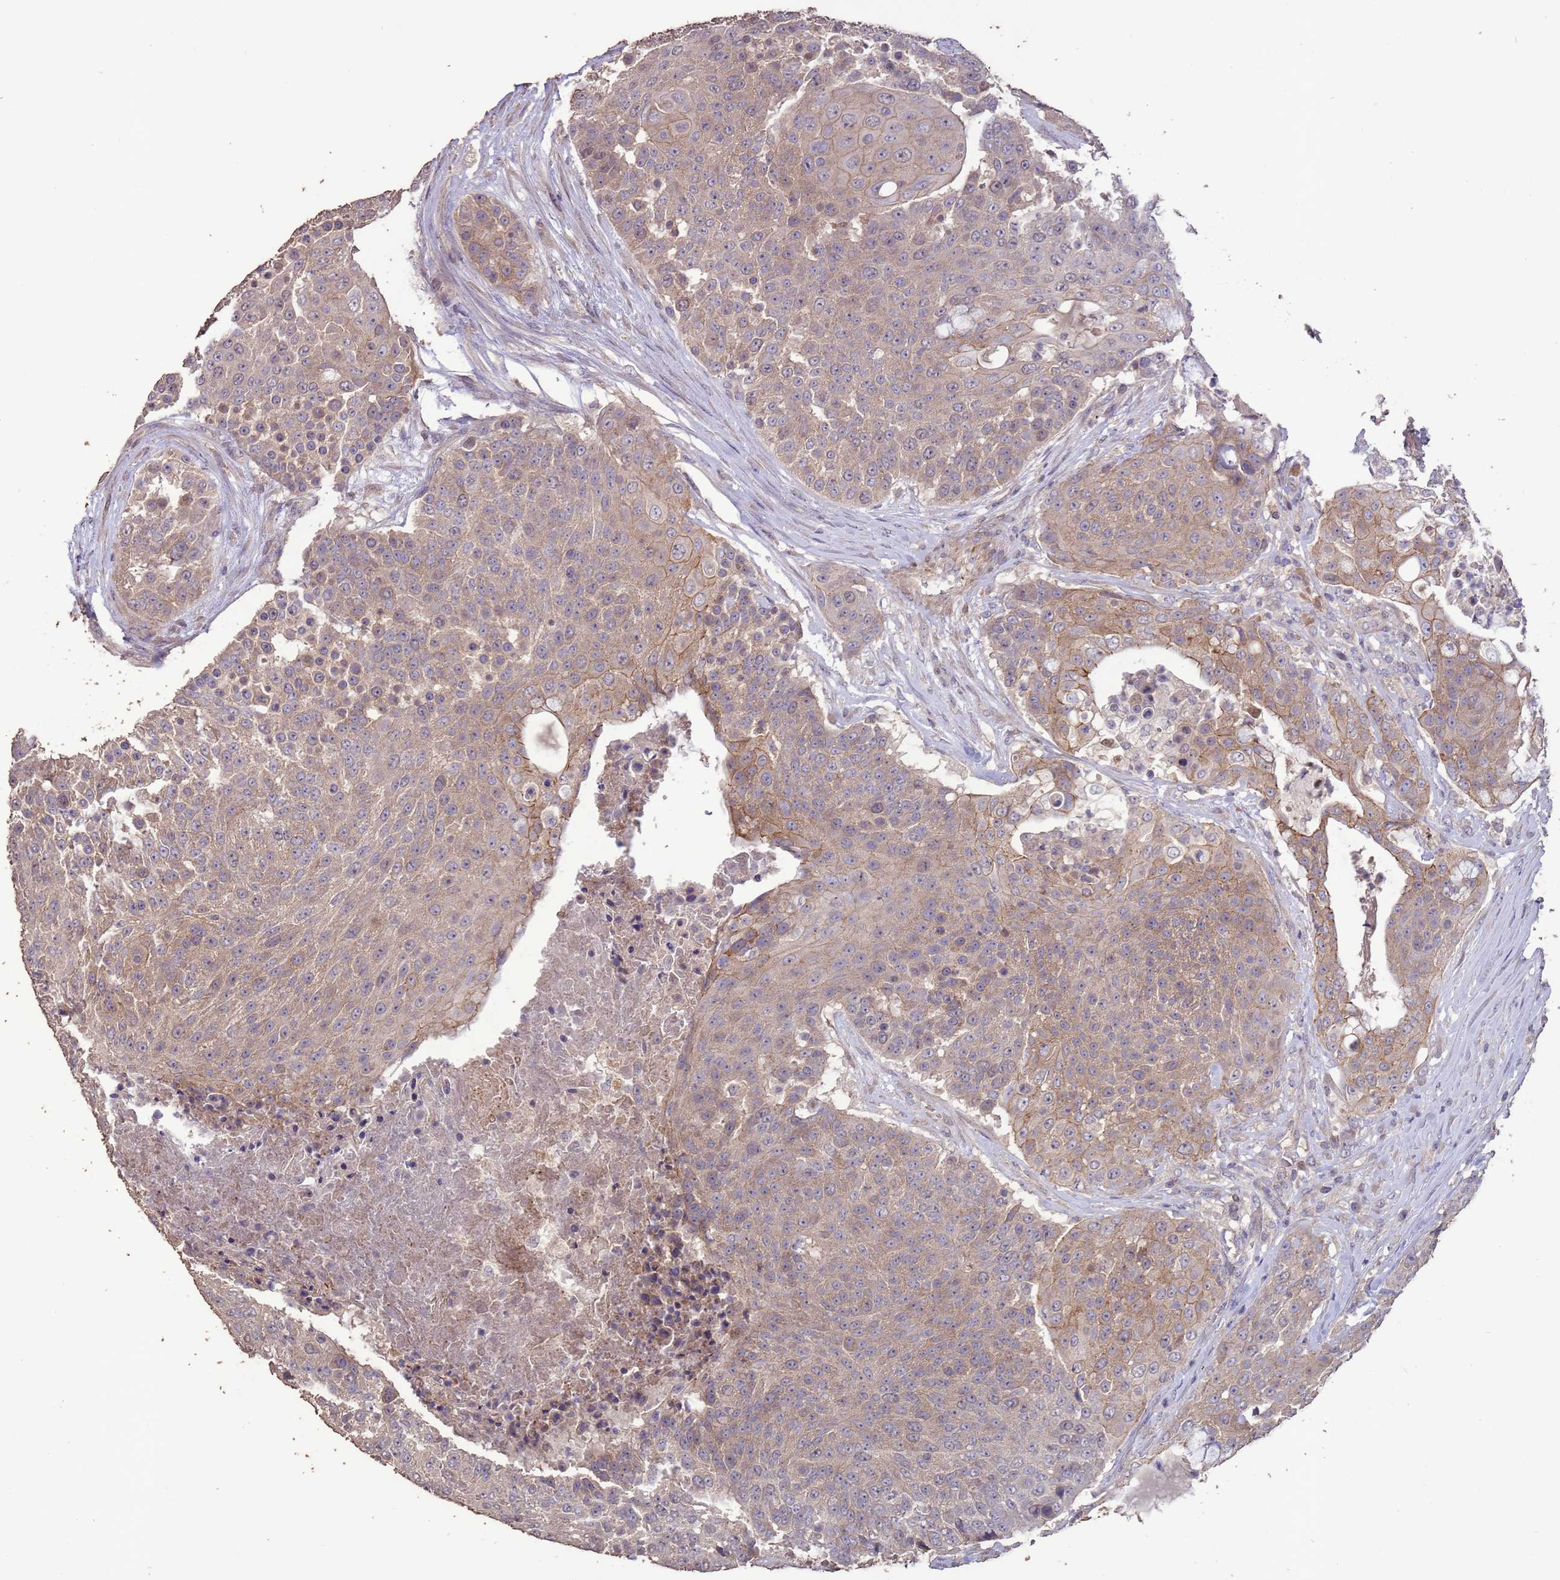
{"staining": {"intensity": "weak", "quantity": "25%-75%", "location": "cytoplasmic/membranous"}, "tissue": "urothelial cancer", "cell_type": "Tumor cells", "image_type": "cancer", "snomed": [{"axis": "morphology", "description": "Urothelial carcinoma, High grade"}, {"axis": "topography", "description": "Urinary bladder"}], "caption": "Immunohistochemistry (IHC) of human urothelial cancer reveals low levels of weak cytoplasmic/membranous expression in about 25%-75% of tumor cells. Using DAB (brown) and hematoxylin (blue) stains, captured at high magnification using brightfield microscopy.", "gene": "SLC9B2", "patient": {"sex": "female", "age": 63}}